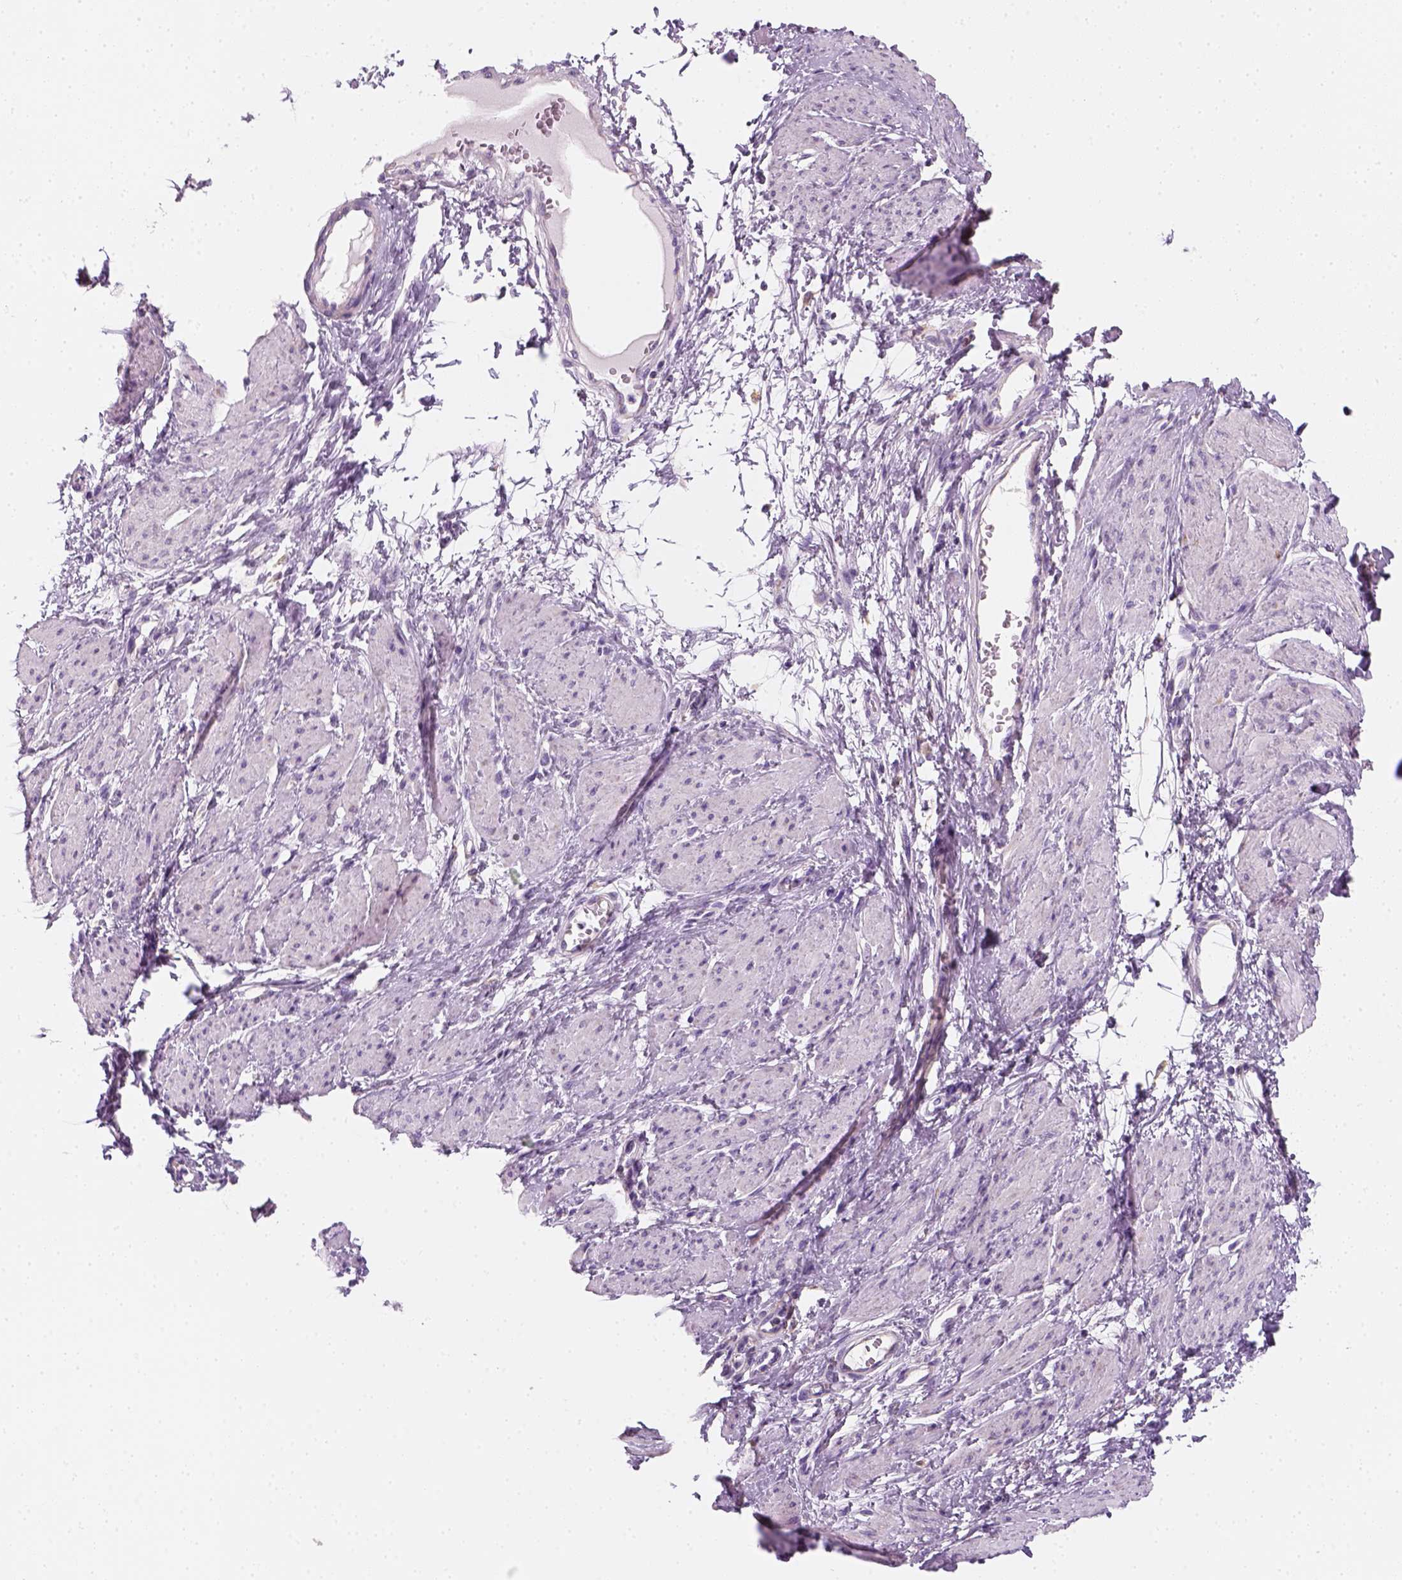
{"staining": {"intensity": "negative", "quantity": "none", "location": "none"}, "tissue": "smooth muscle", "cell_type": "Smooth muscle cells", "image_type": "normal", "snomed": [{"axis": "morphology", "description": "Normal tissue, NOS"}, {"axis": "topography", "description": "Smooth muscle"}, {"axis": "topography", "description": "Uterus"}], "caption": "Human smooth muscle stained for a protein using IHC shows no expression in smooth muscle cells.", "gene": "AWAT2", "patient": {"sex": "female", "age": 39}}